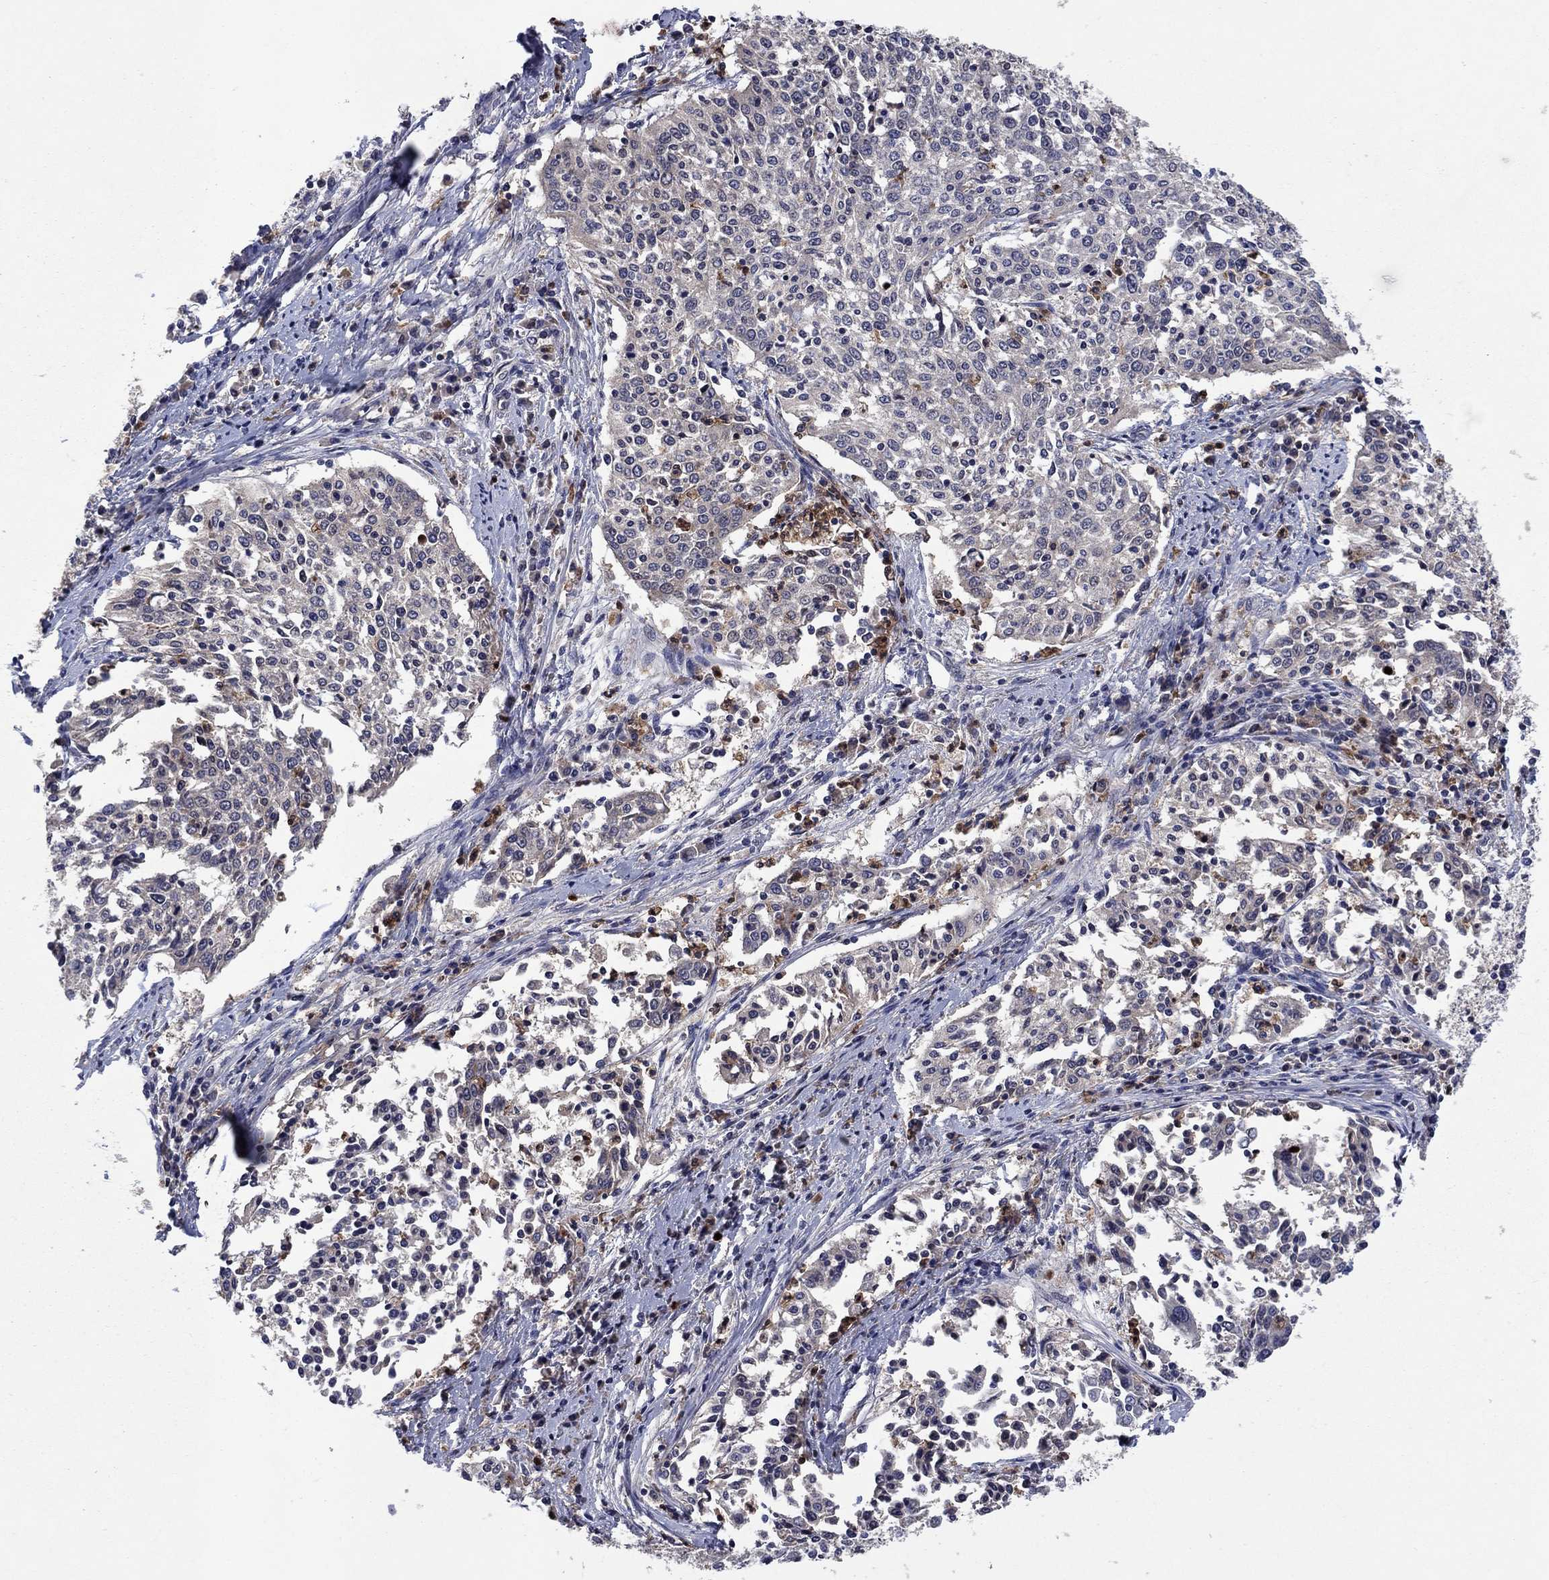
{"staining": {"intensity": "negative", "quantity": "none", "location": "none"}, "tissue": "cervical cancer", "cell_type": "Tumor cells", "image_type": "cancer", "snomed": [{"axis": "morphology", "description": "Squamous cell carcinoma, NOS"}, {"axis": "topography", "description": "Cervix"}], "caption": "IHC image of human cervical cancer stained for a protein (brown), which shows no expression in tumor cells. The staining was performed using DAB (3,3'-diaminobenzidine) to visualize the protein expression in brown, while the nuclei were stained in blue with hematoxylin (Magnification: 20x).", "gene": "MSRB1", "patient": {"sex": "female", "age": 41}}